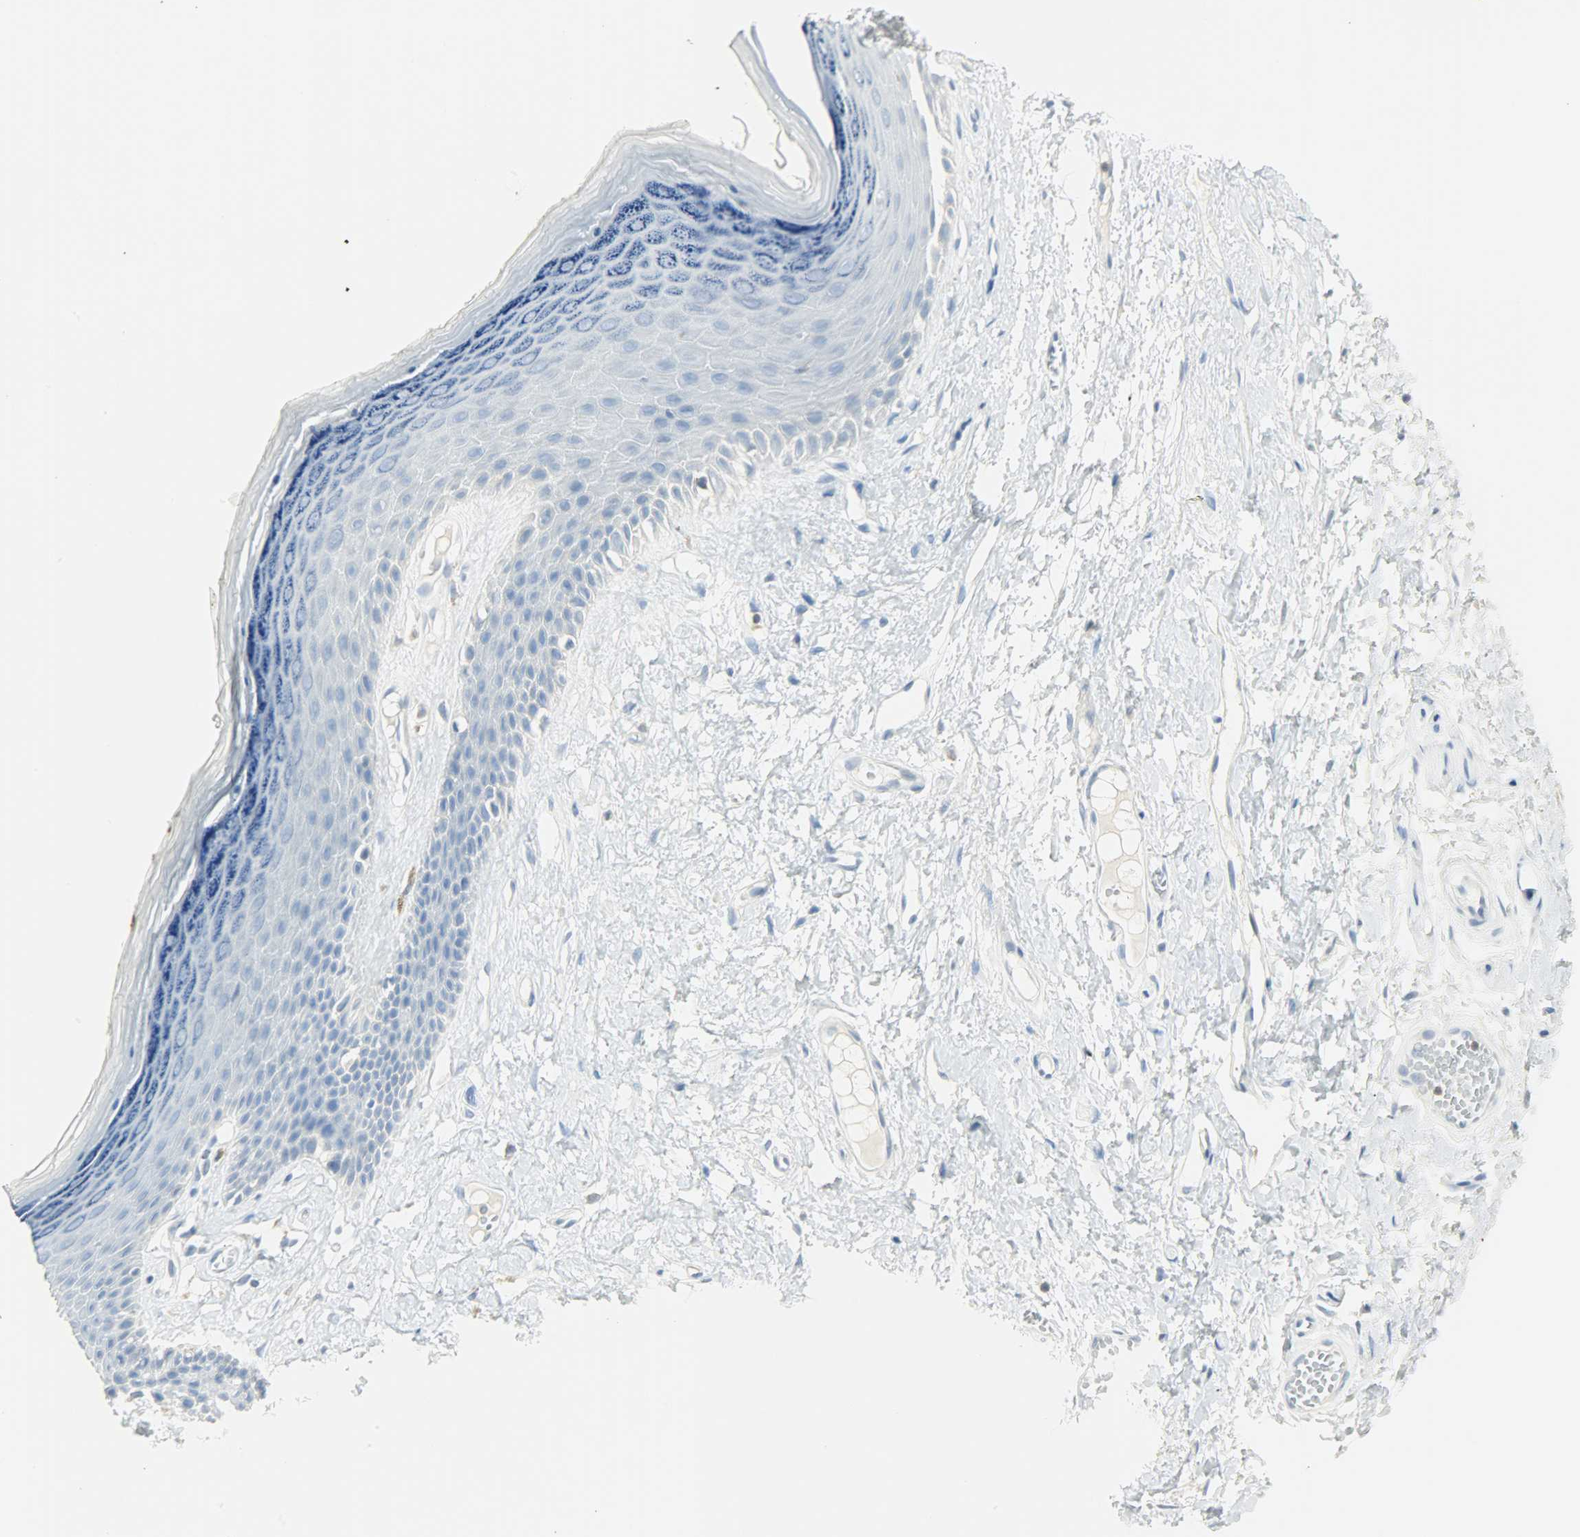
{"staining": {"intensity": "weak", "quantity": "<25%", "location": "cytoplasmic/membranous"}, "tissue": "skin", "cell_type": "Epidermal cells", "image_type": "normal", "snomed": [{"axis": "morphology", "description": "Normal tissue, NOS"}, {"axis": "morphology", "description": "Inflammation, NOS"}, {"axis": "topography", "description": "Vulva"}], "caption": "This is an IHC image of unremarkable skin. There is no staining in epidermal cells.", "gene": "PTPN6", "patient": {"sex": "female", "age": 84}}